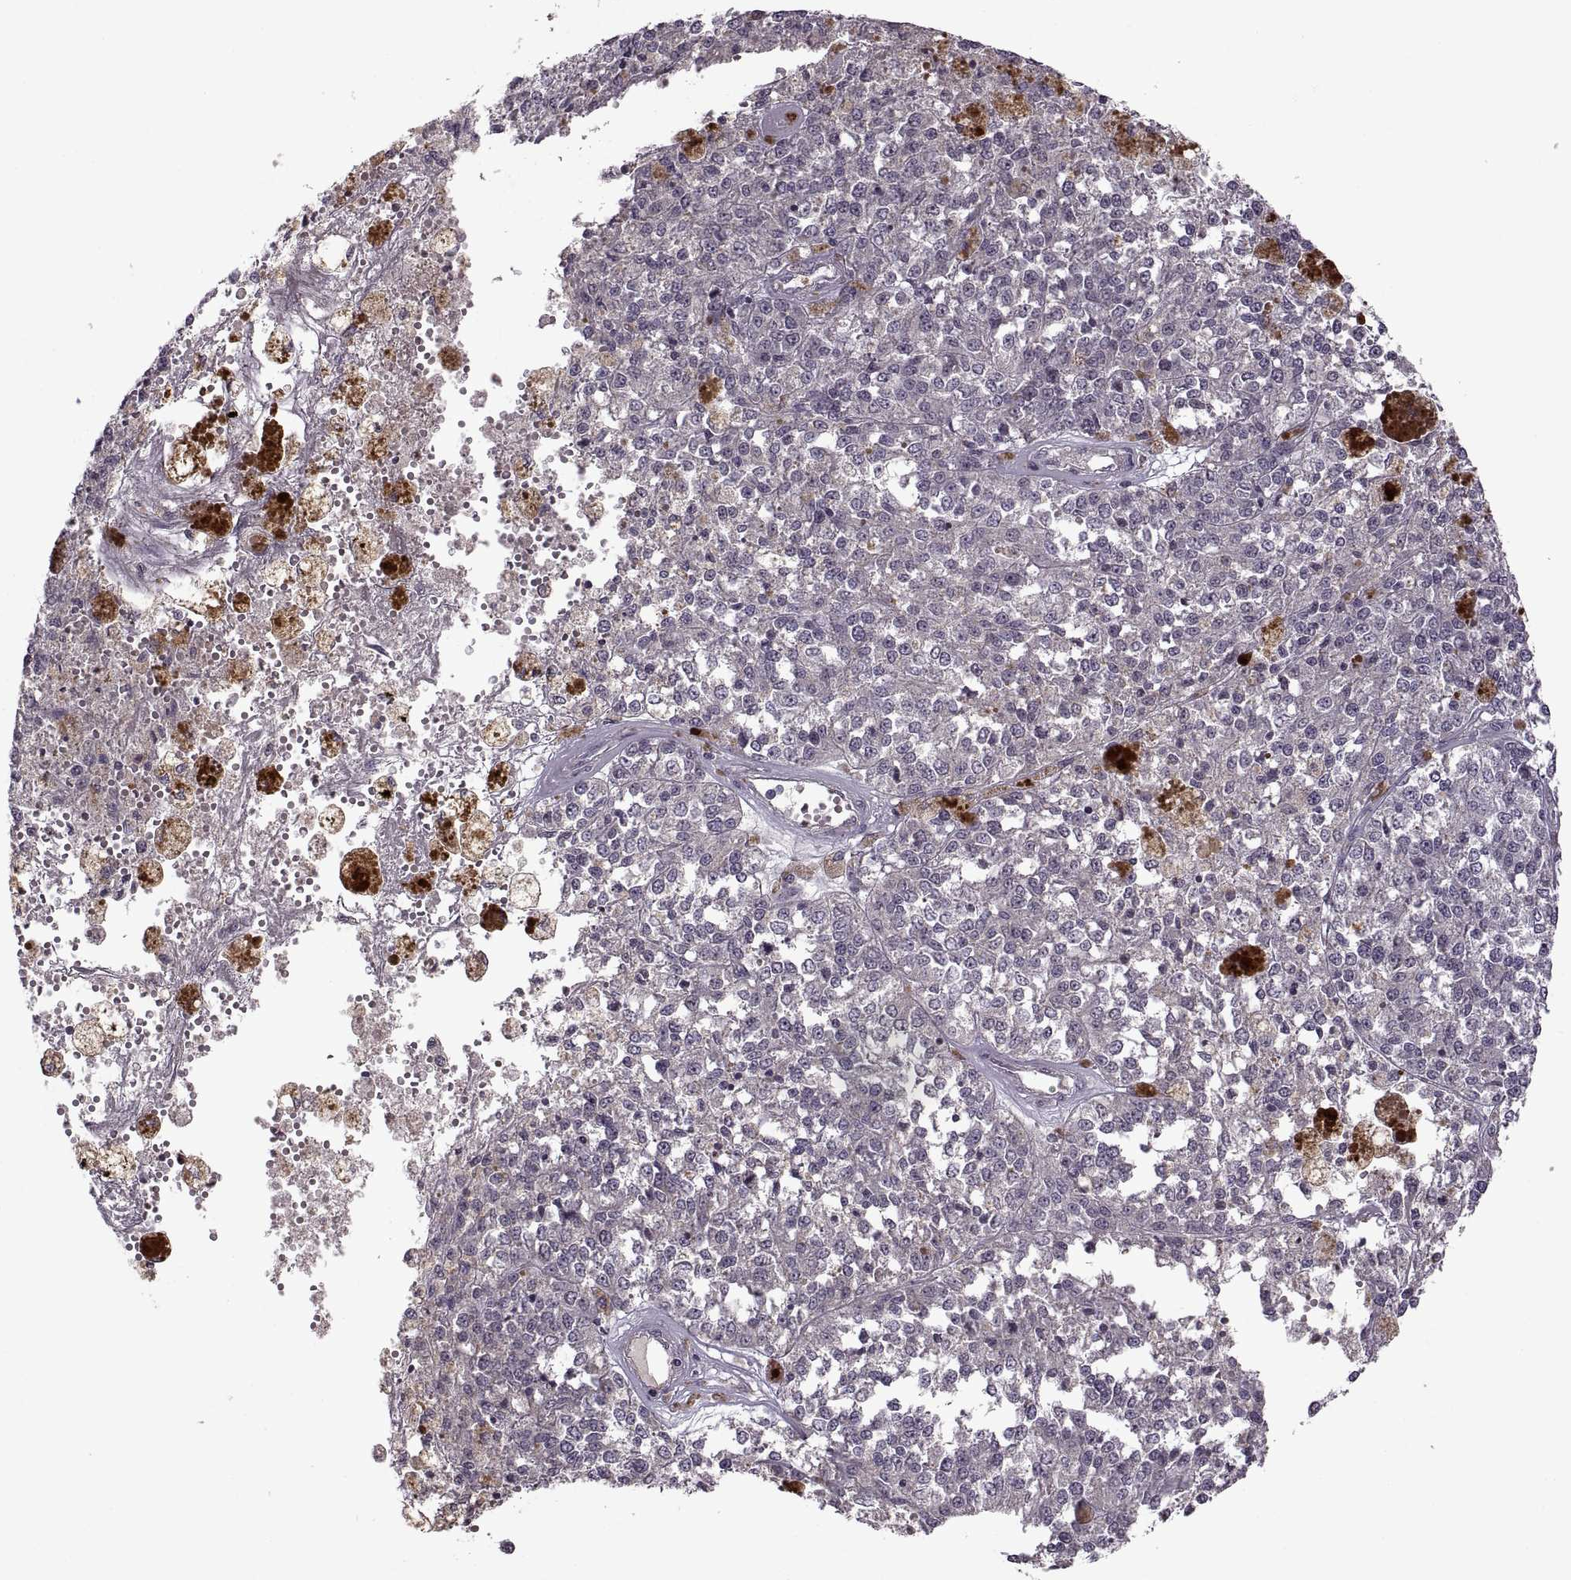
{"staining": {"intensity": "negative", "quantity": "none", "location": "none"}, "tissue": "melanoma", "cell_type": "Tumor cells", "image_type": "cancer", "snomed": [{"axis": "morphology", "description": "Malignant melanoma, Metastatic site"}, {"axis": "topography", "description": "Lymph node"}], "caption": "Melanoma was stained to show a protein in brown. There is no significant staining in tumor cells. (DAB immunohistochemistry with hematoxylin counter stain).", "gene": "PIERCE1", "patient": {"sex": "female", "age": 64}}